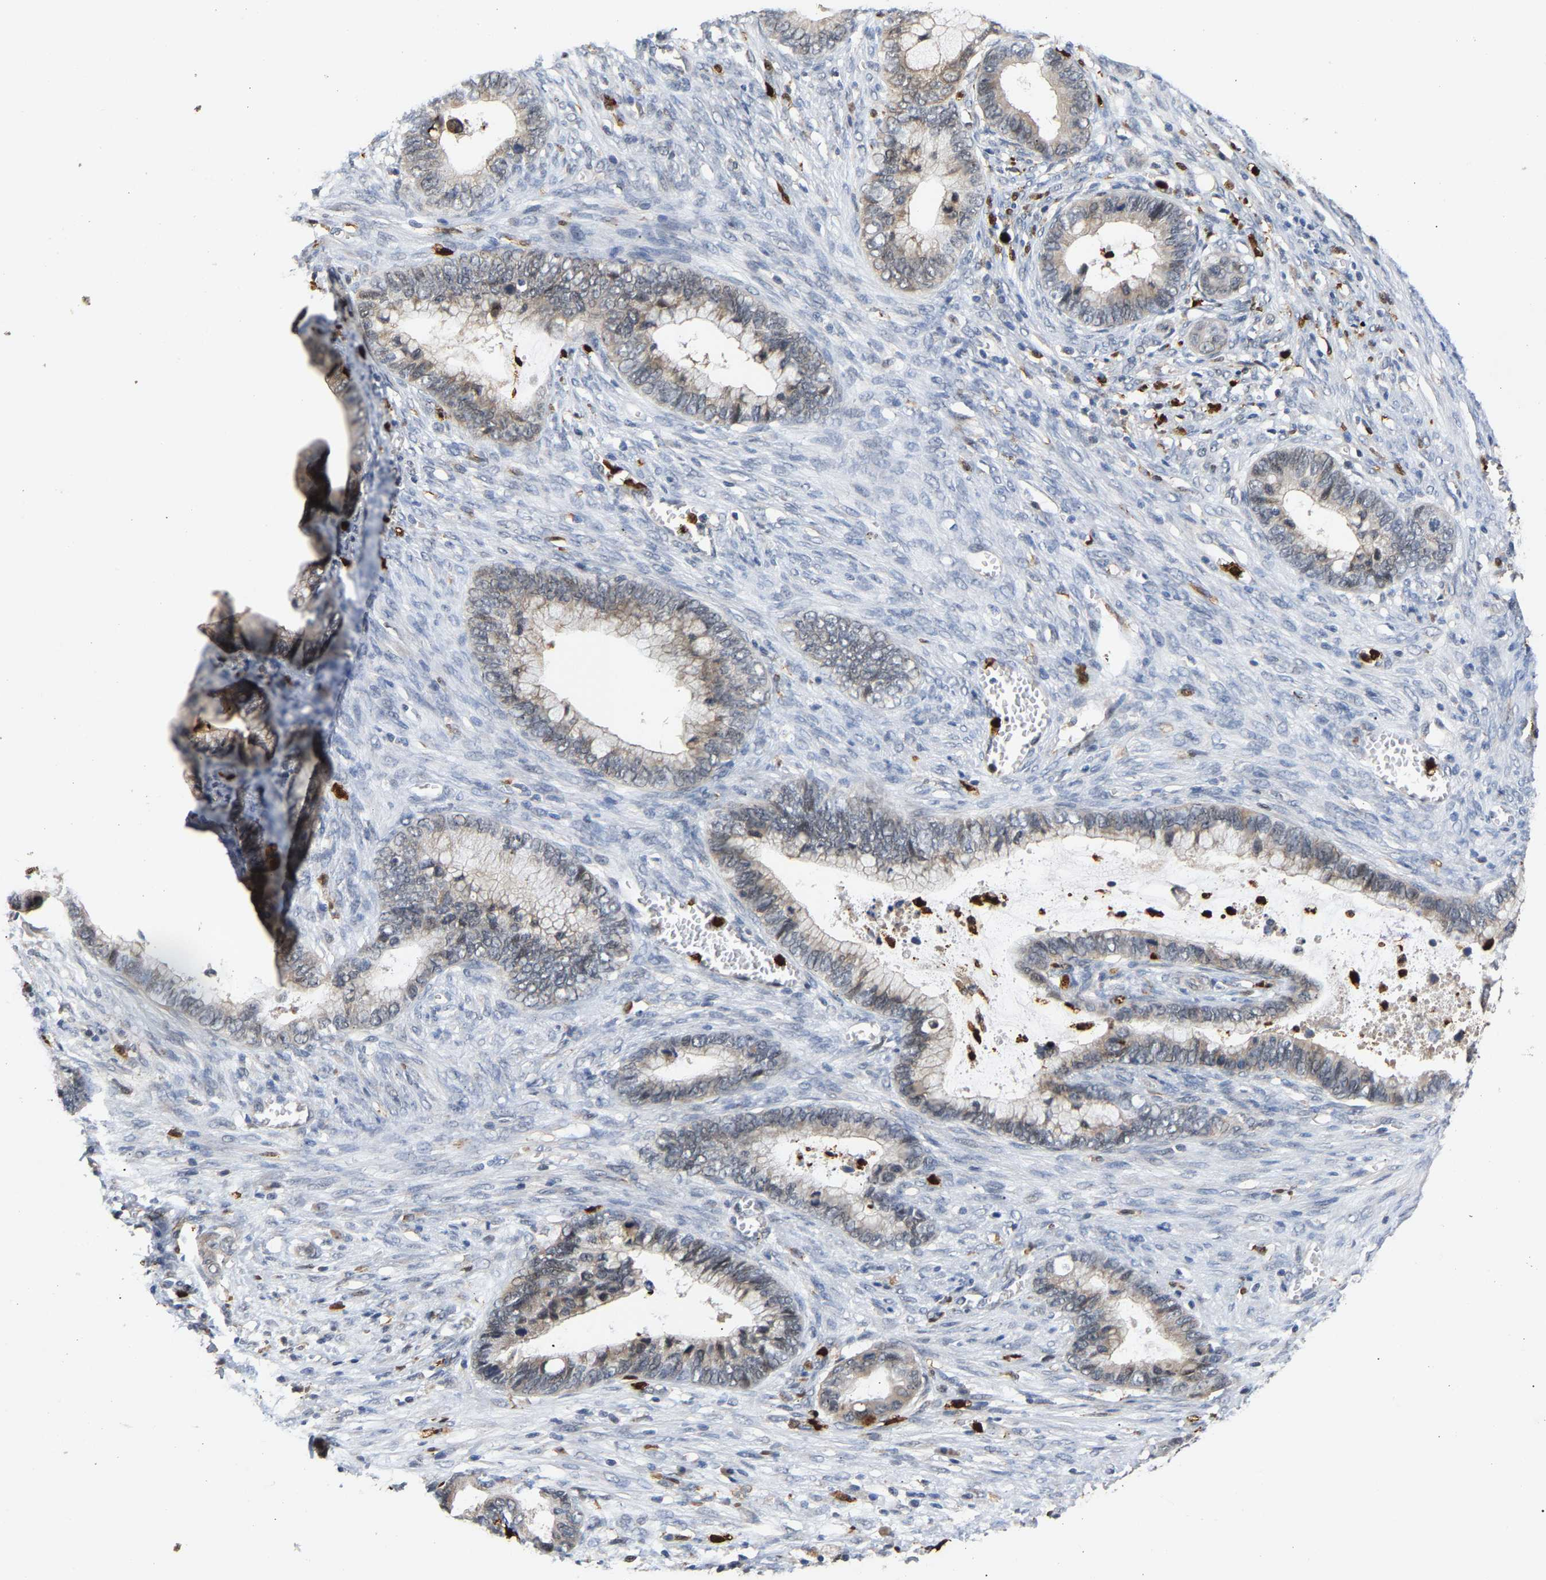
{"staining": {"intensity": "weak", "quantity": "<25%", "location": "cytoplasmic/membranous"}, "tissue": "cervical cancer", "cell_type": "Tumor cells", "image_type": "cancer", "snomed": [{"axis": "morphology", "description": "Adenocarcinoma, NOS"}, {"axis": "topography", "description": "Cervix"}], "caption": "Immunohistochemistry image of neoplastic tissue: cervical cancer stained with DAB exhibits no significant protein expression in tumor cells. Nuclei are stained in blue.", "gene": "TDRD7", "patient": {"sex": "female", "age": 44}}